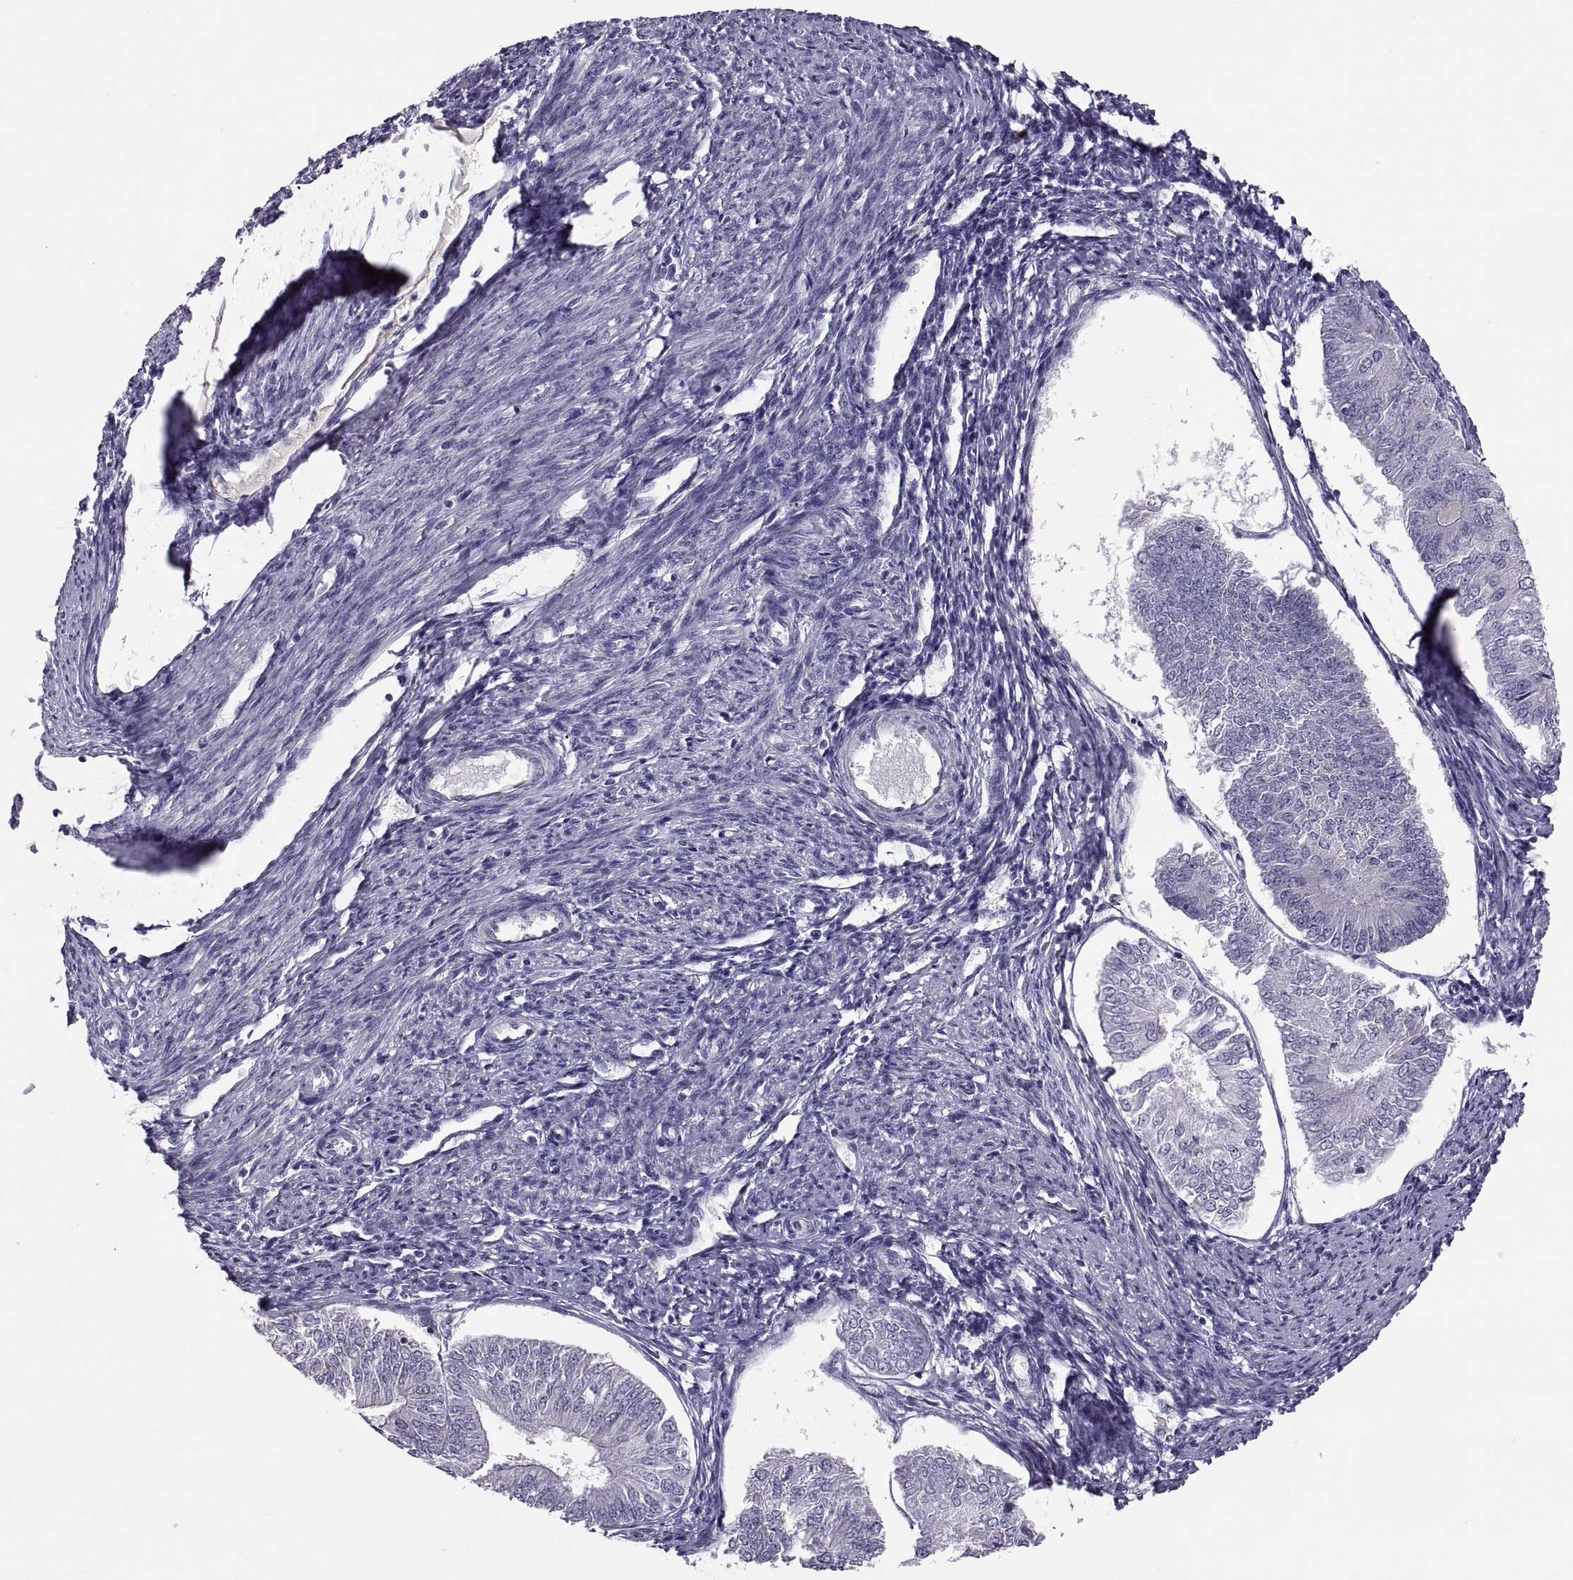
{"staining": {"intensity": "negative", "quantity": "none", "location": "none"}, "tissue": "endometrial cancer", "cell_type": "Tumor cells", "image_type": "cancer", "snomed": [{"axis": "morphology", "description": "Adenocarcinoma, NOS"}, {"axis": "topography", "description": "Endometrium"}], "caption": "A high-resolution histopathology image shows immunohistochemistry (IHC) staining of endometrial adenocarcinoma, which reveals no significant expression in tumor cells.", "gene": "TBX19", "patient": {"sex": "female", "age": 58}}